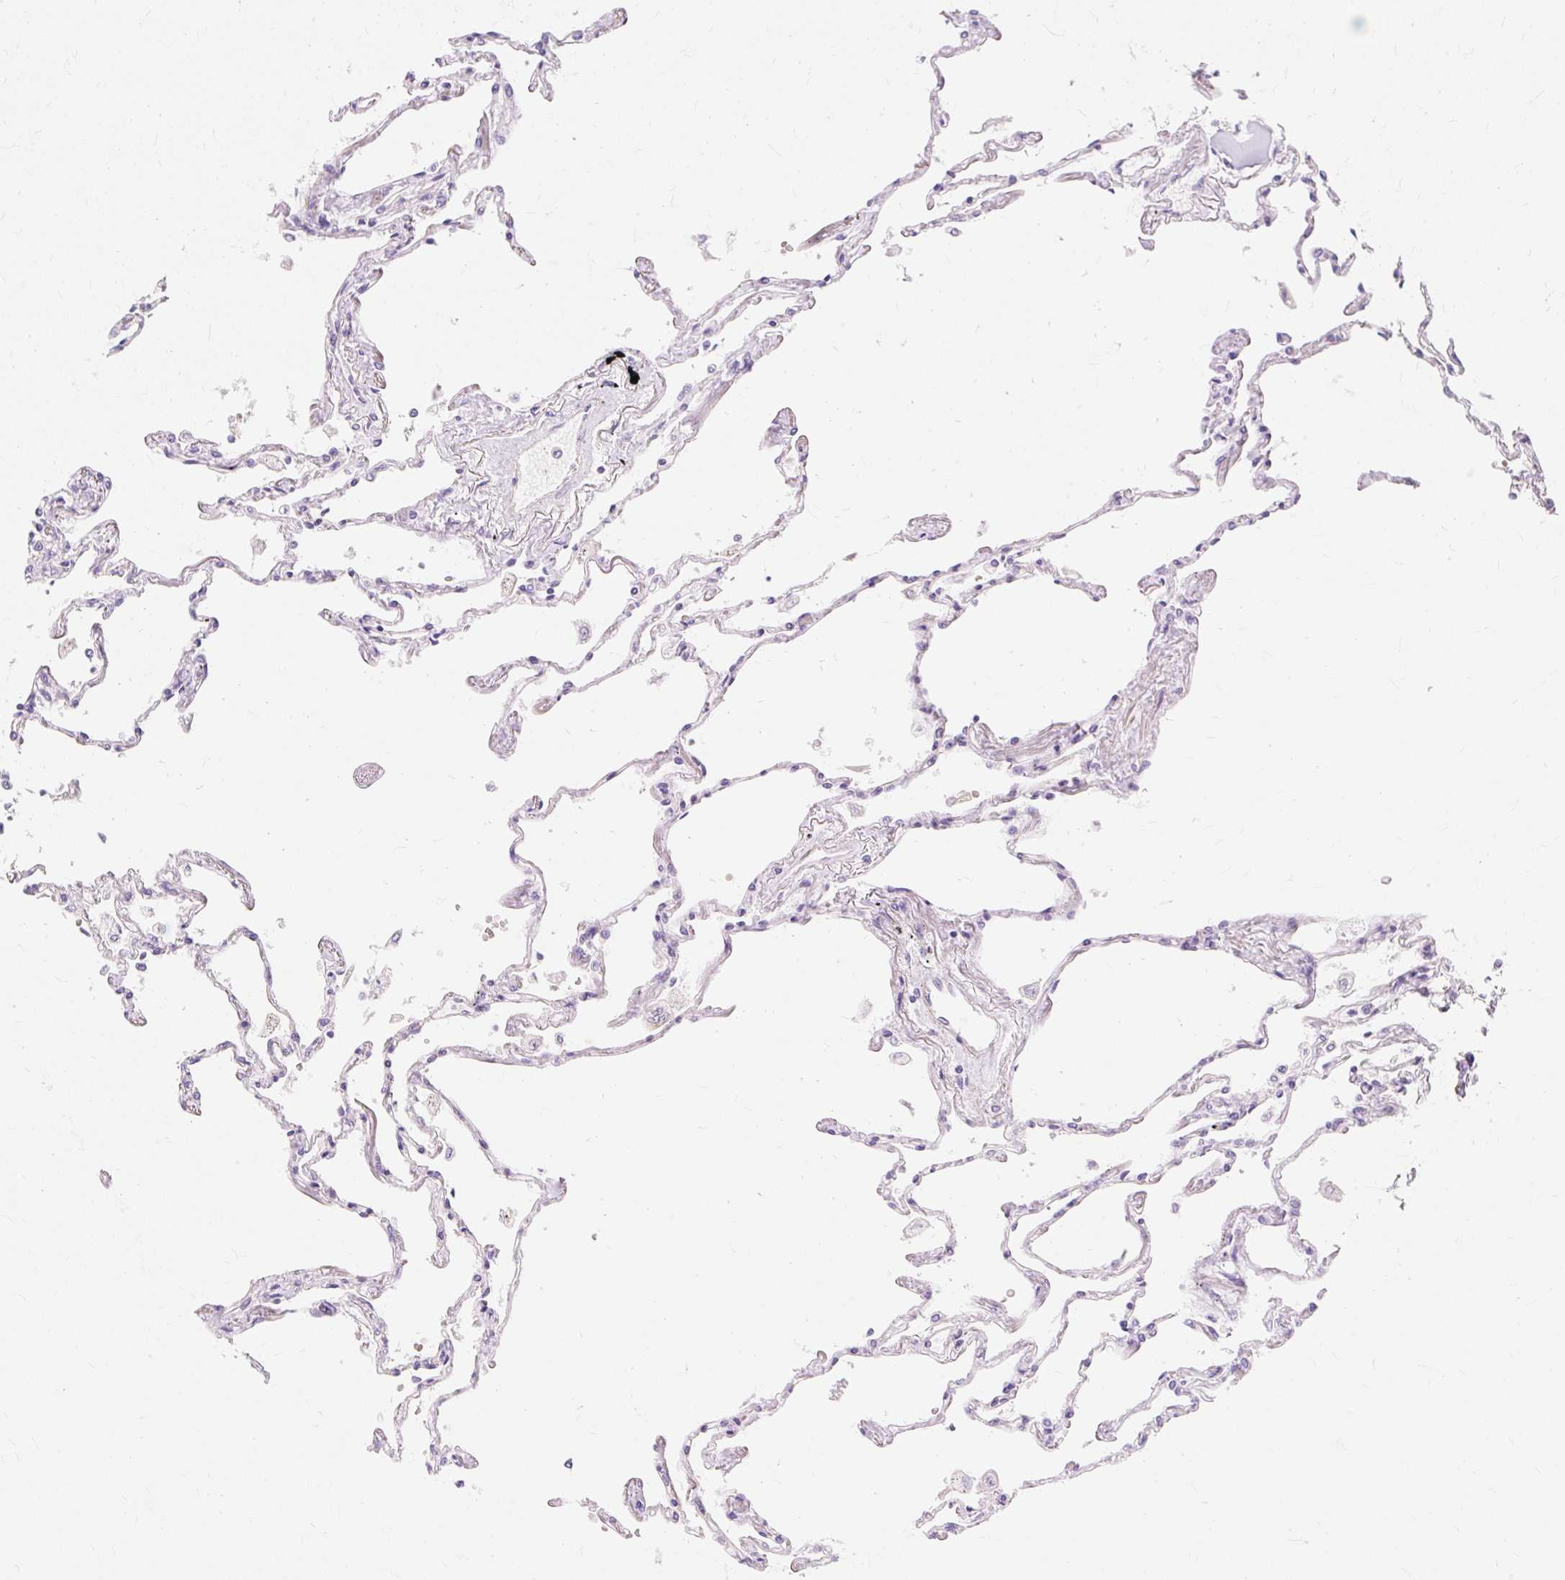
{"staining": {"intensity": "negative", "quantity": "none", "location": "none"}, "tissue": "lung", "cell_type": "Alveolar cells", "image_type": "normal", "snomed": [{"axis": "morphology", "description": "Normal tissue, NOS"}, {"axis": "topography", "description": "Lung"}], "caption": "Alveolar cells are negative for protein expression in unremarkable human lung. The staining is performed using DAB (3,3'-diaminobenzidine) brown chromogen with nuclei counter-stained in using hematoxylin.", "gene": "OBP2A", "patient": {"sex": "female", "age": 67}}